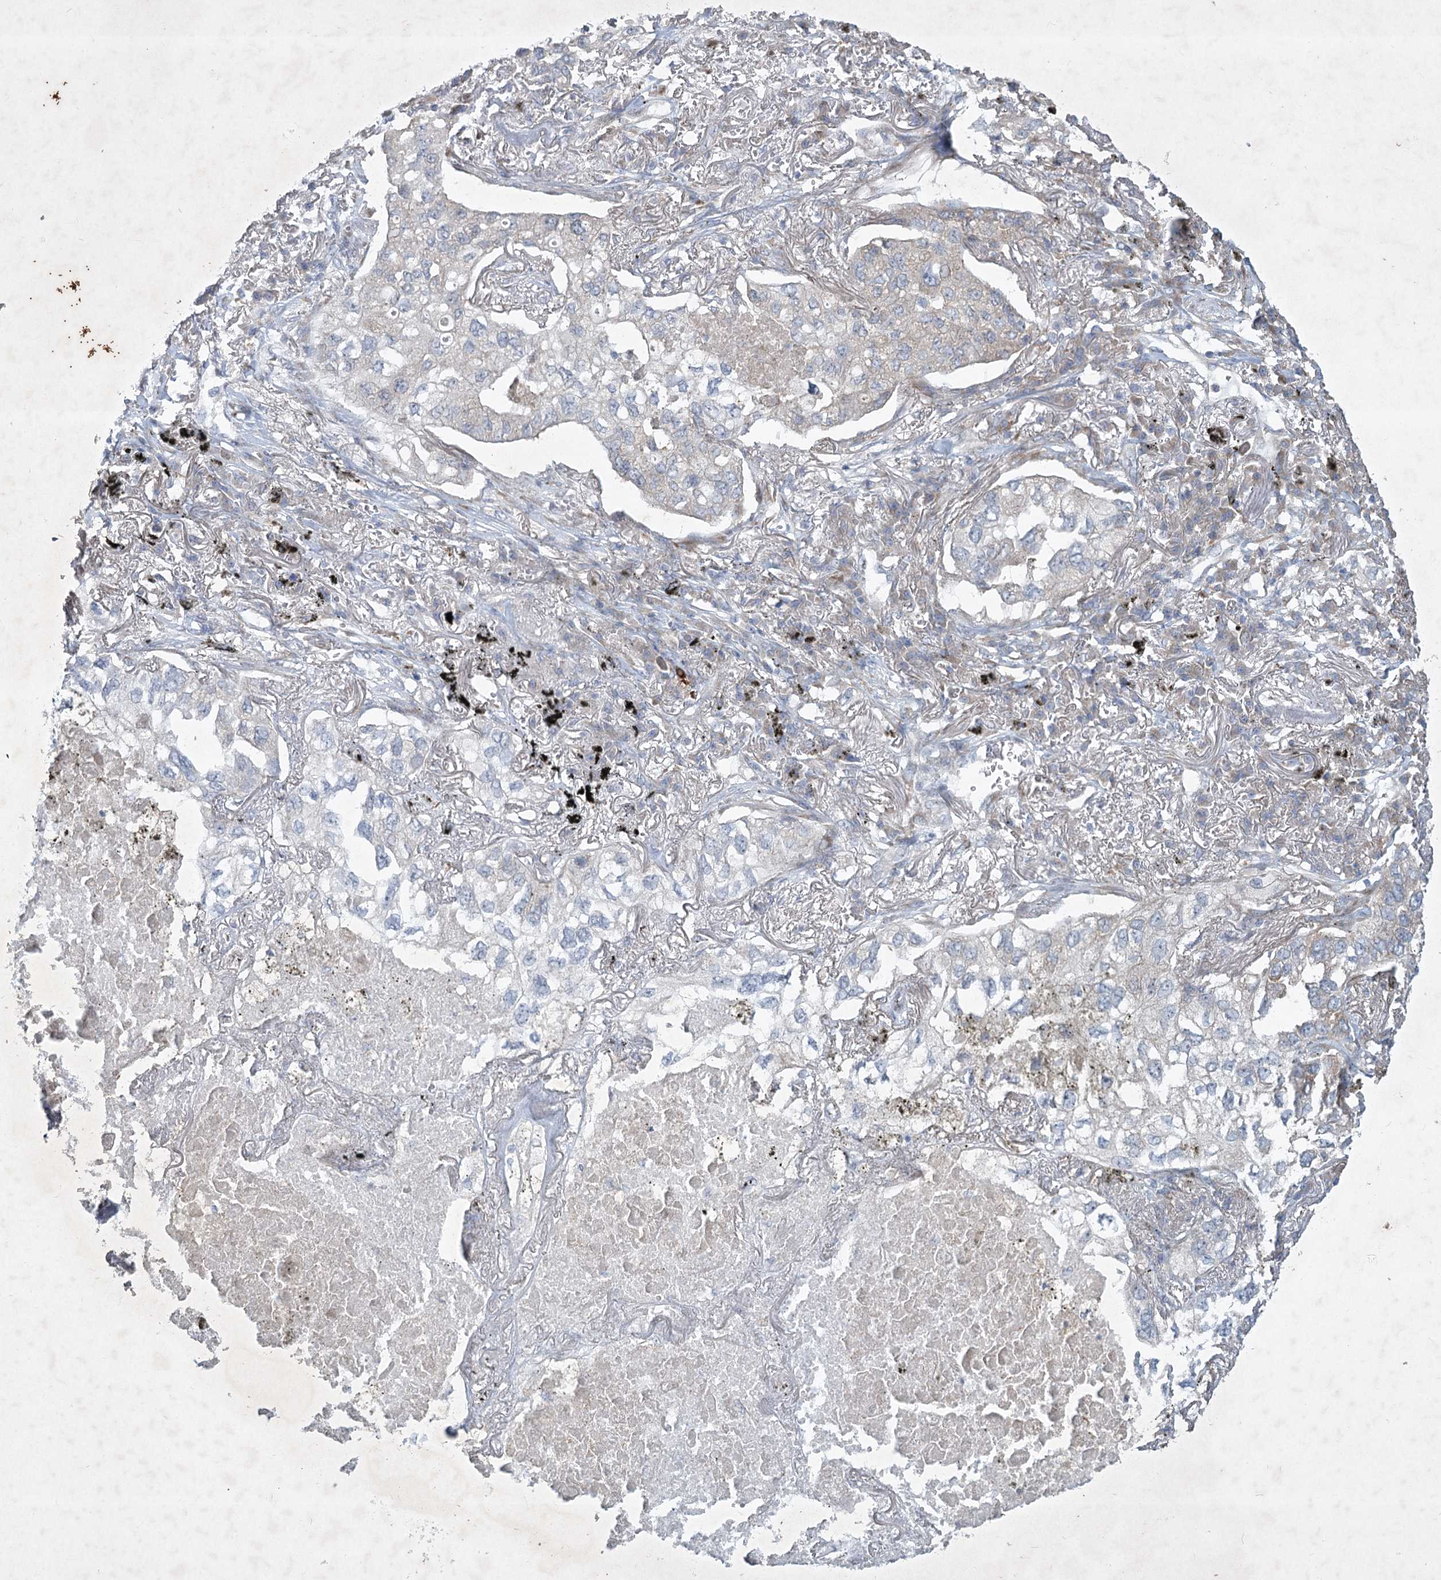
{"staining": {"intensity": "negative", "quantity": "none", "location": "none"}, "tissue": "lung cancer", "cell_type": "Tumor cells", "image_type": "cancer", "snomed": [{"axis": "morphology", "description": "Adenocarcinoma, NOS"}, {"axis": "topography", "description": "Lung"}], "caption": "DAB (3,3'-diaminobenzidine) immunohistochemical staining of human lung cancer (adenocarcinoma) demonstrates no significant positivity in tumor cells.", "gene": "PLA2G12A", "patient": {"sex": "male", "age": 65}}